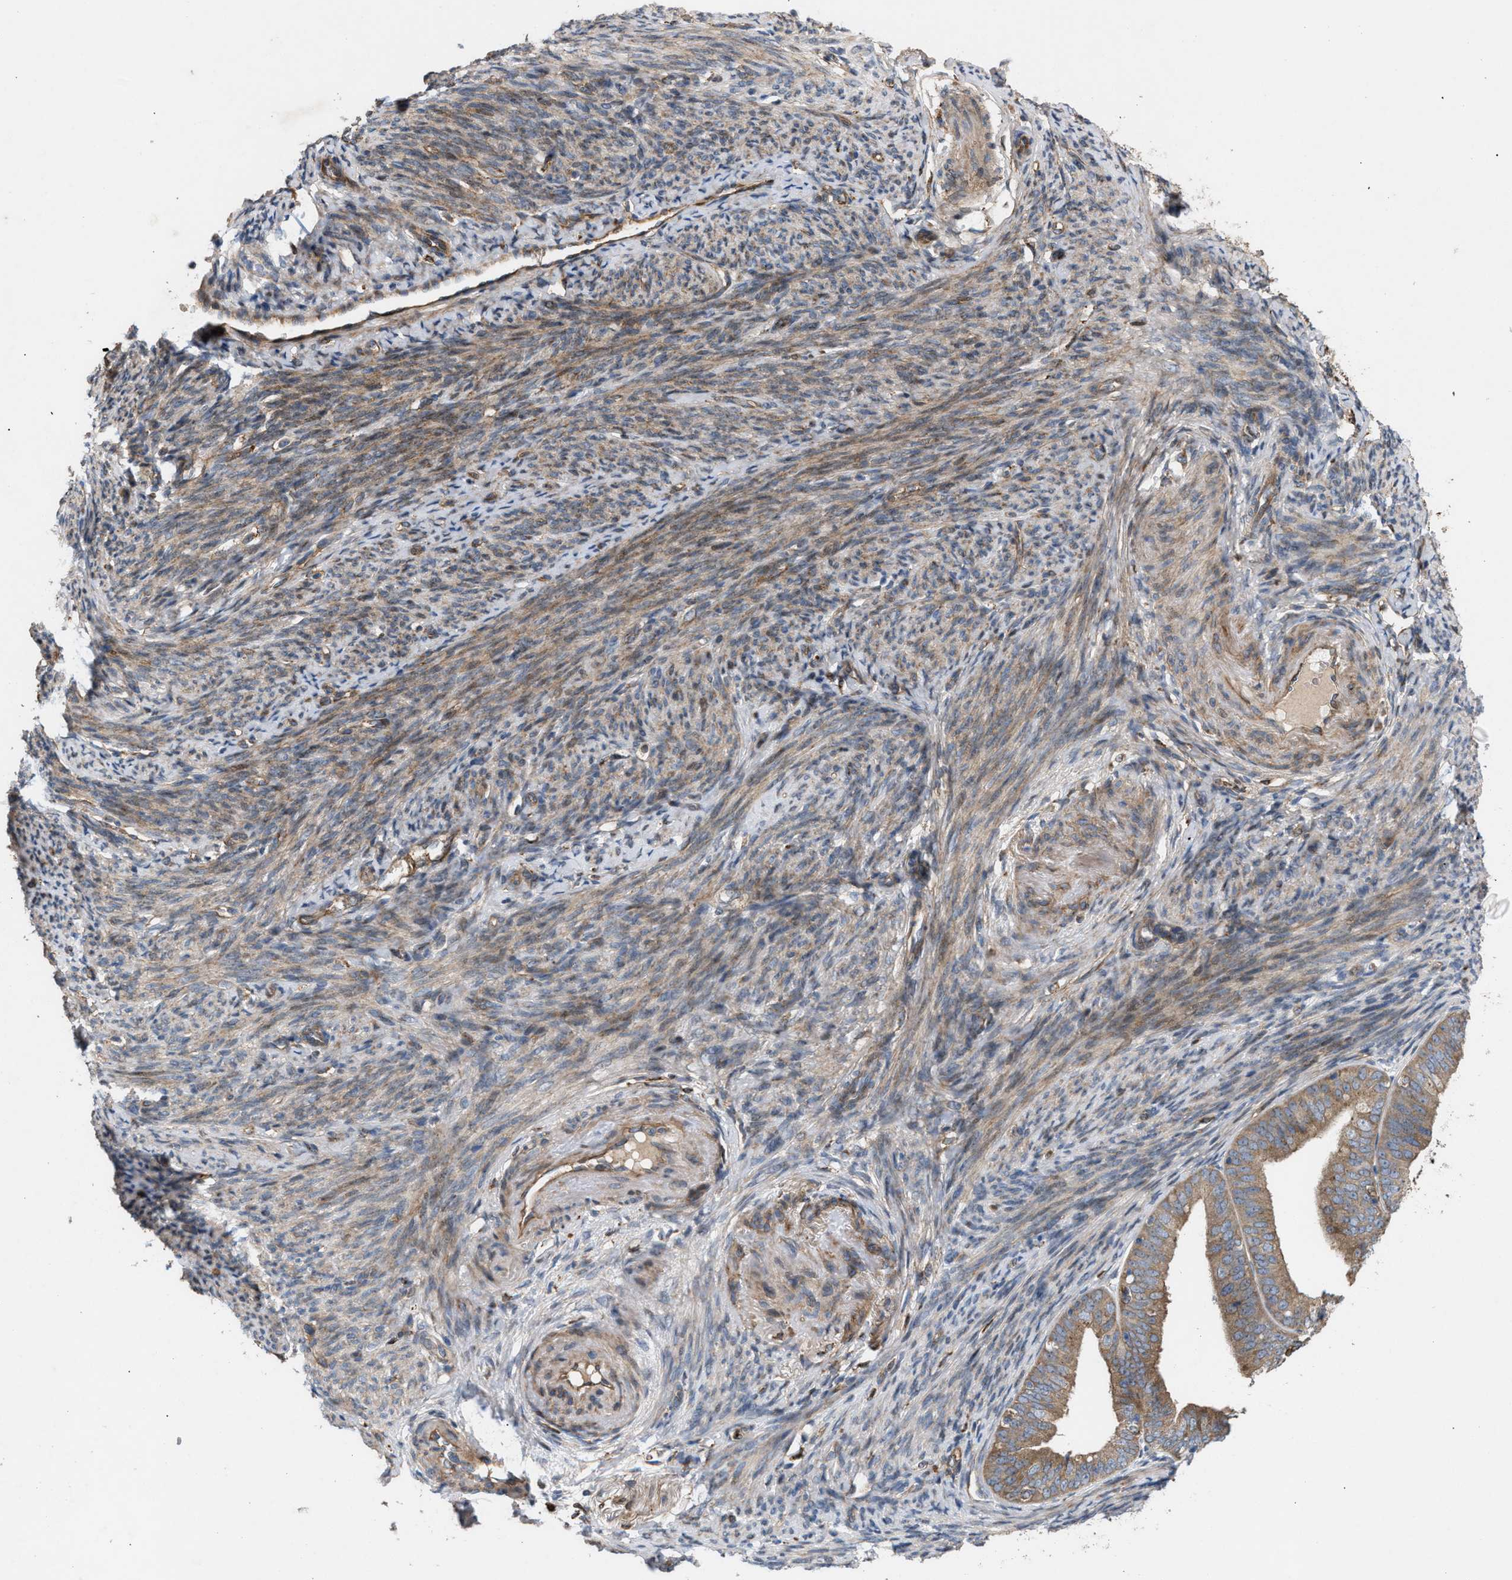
{"staining": {"intensity": "moderate", "quantity": ">75%", "location": "cytoplasmic/membranous"}, "tissue": "endometrial cancer", "cell_type": "Tumor cells", "image_type": "cancer", "snomed": [{"axis": "morphology", "description": "Adenocarcinoma, NOS"}, {"axis": "topography", "description": "Endometrium"}], "caption": "Human endometrial cancer (adenocarcinoma) stained with a brown dye exhibits moderate cytoplasmic/membranous positive expression in about >75% of tumor cells.", "gene": "GCC1", "patient": {"sex": "female", "age": 63}}